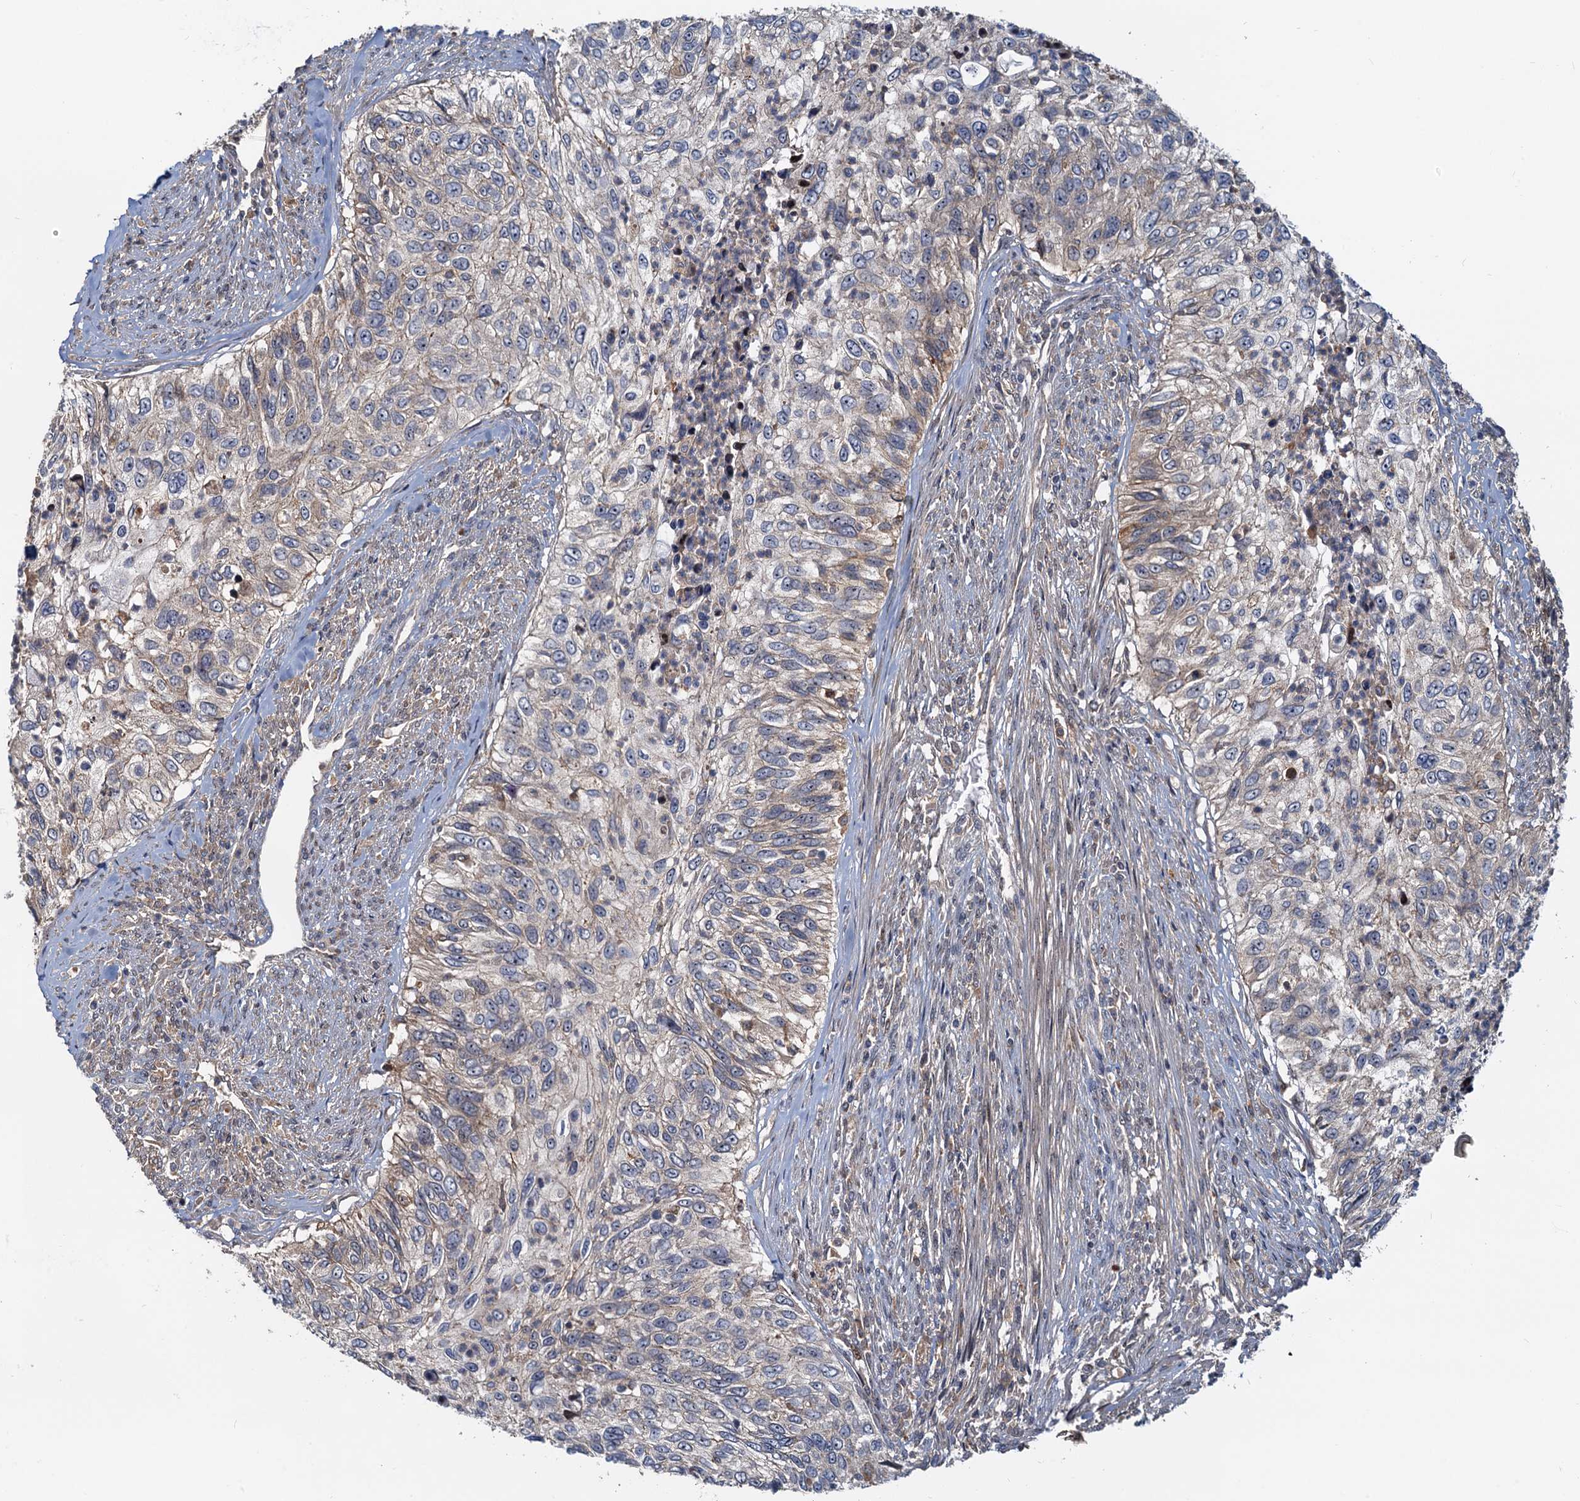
{"staining": {"intensity": "weak", "quantity": "<25%", "location": "cytoplasmic/membranous"}, "tissue": "urothelial cancer", "cell_type": "Tumor cells", "image_type": "cancer", "snomed": [{"axis": "morphology", "description": "Urothelial carcinoma, High grade"}, {"axis": "topography", "description": "Urinary bladder"}], "caption": "Protein analysis of urothelial carcinoma (high-grade) exhibits no significant positivity in tumor cells. (DAB immunohistochemistry with hematoxylin counter stain).", "gene": "TOLLIP", "patient": {"sex": "female", "age": 60}}